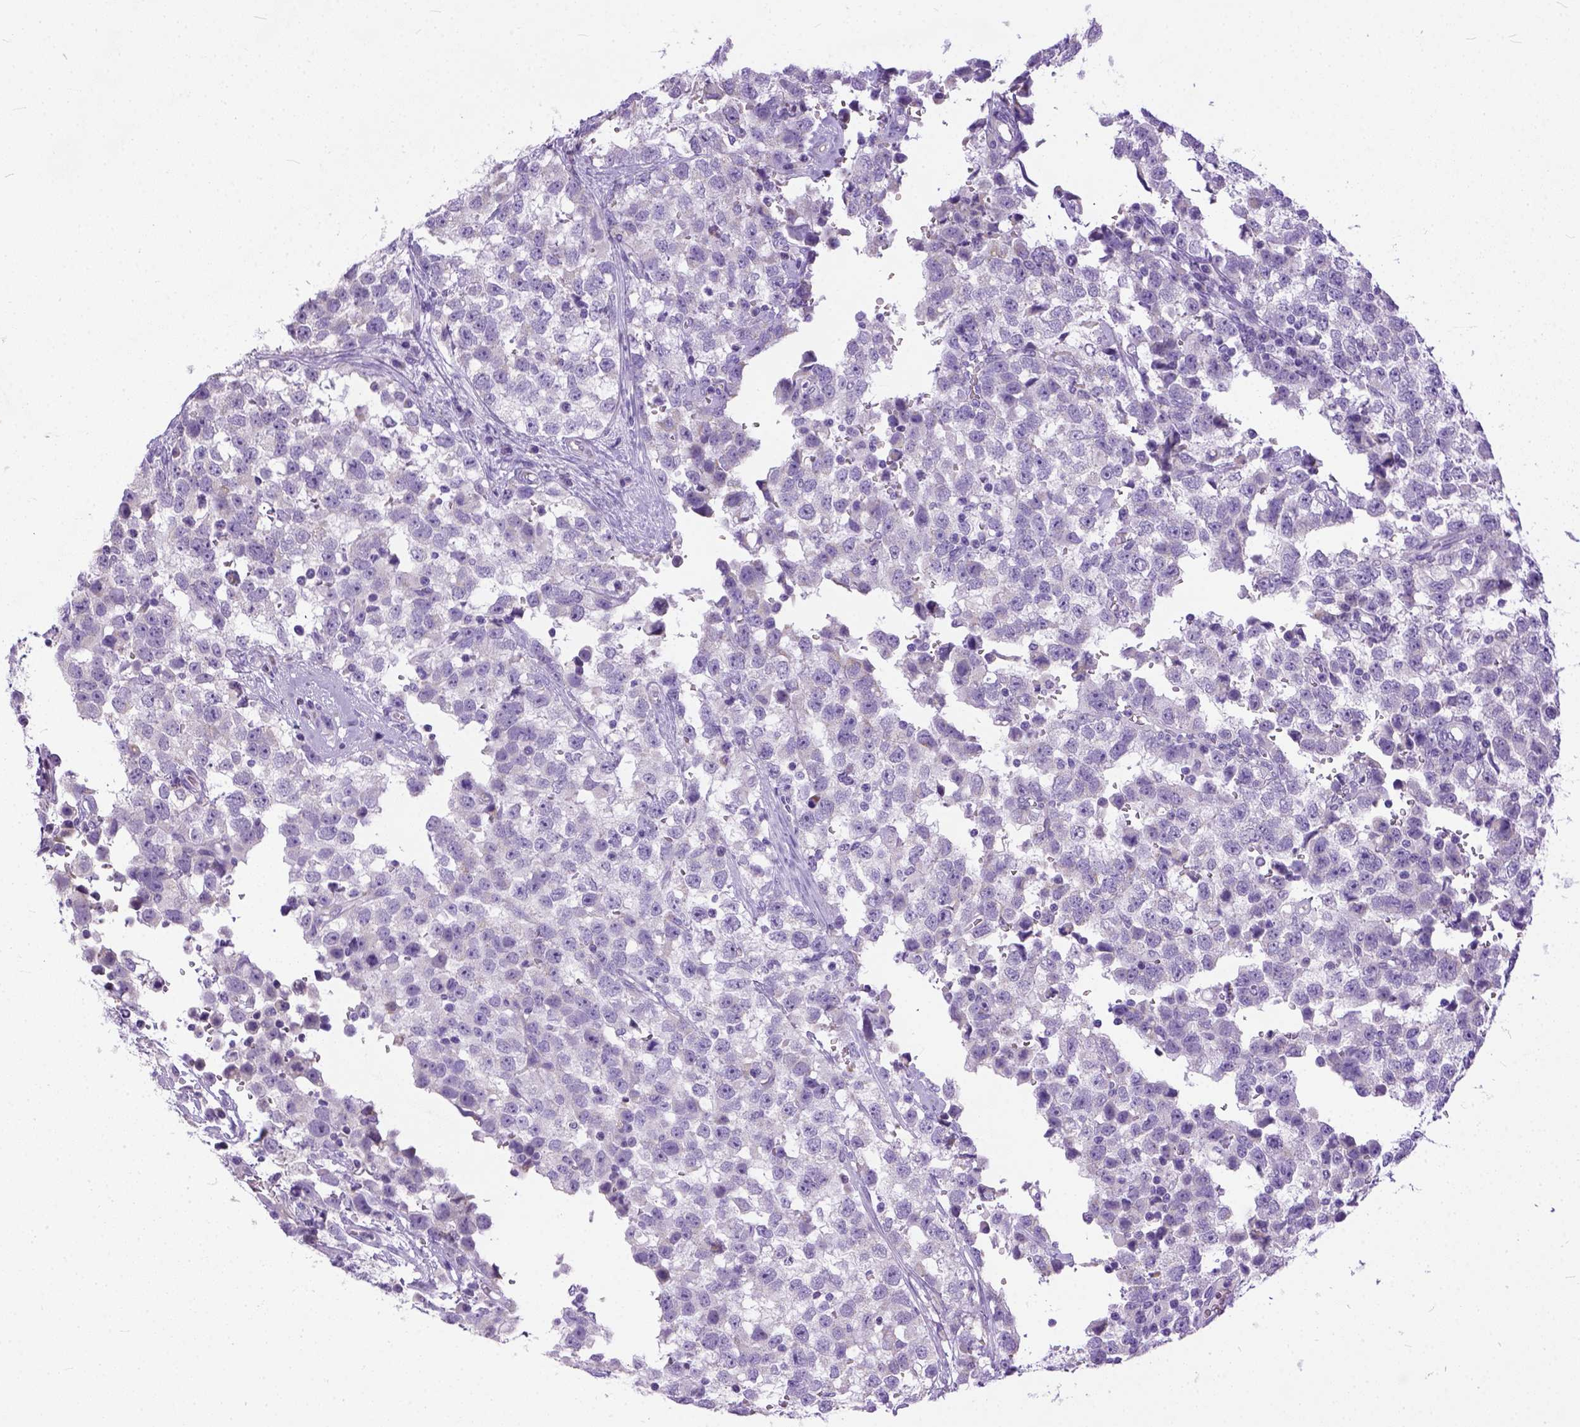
{"staining": {"intensity": "negative", "quantity": "none", "location": "none"}, "tissue": "testis cancer", "cell_type": "Tumor cells", "image_type": "cancer", "snomed": [{"axis": "morphology", "description": "Seminoma, NOS"}, {"axis": "topography", "description": "Testis"}], "caption": "Immunohistochemical staining of testis seminoma shows no significant staining in tumor cells.", "gene": "PLK5", "patient": {"sex": "male", "age": 34}}